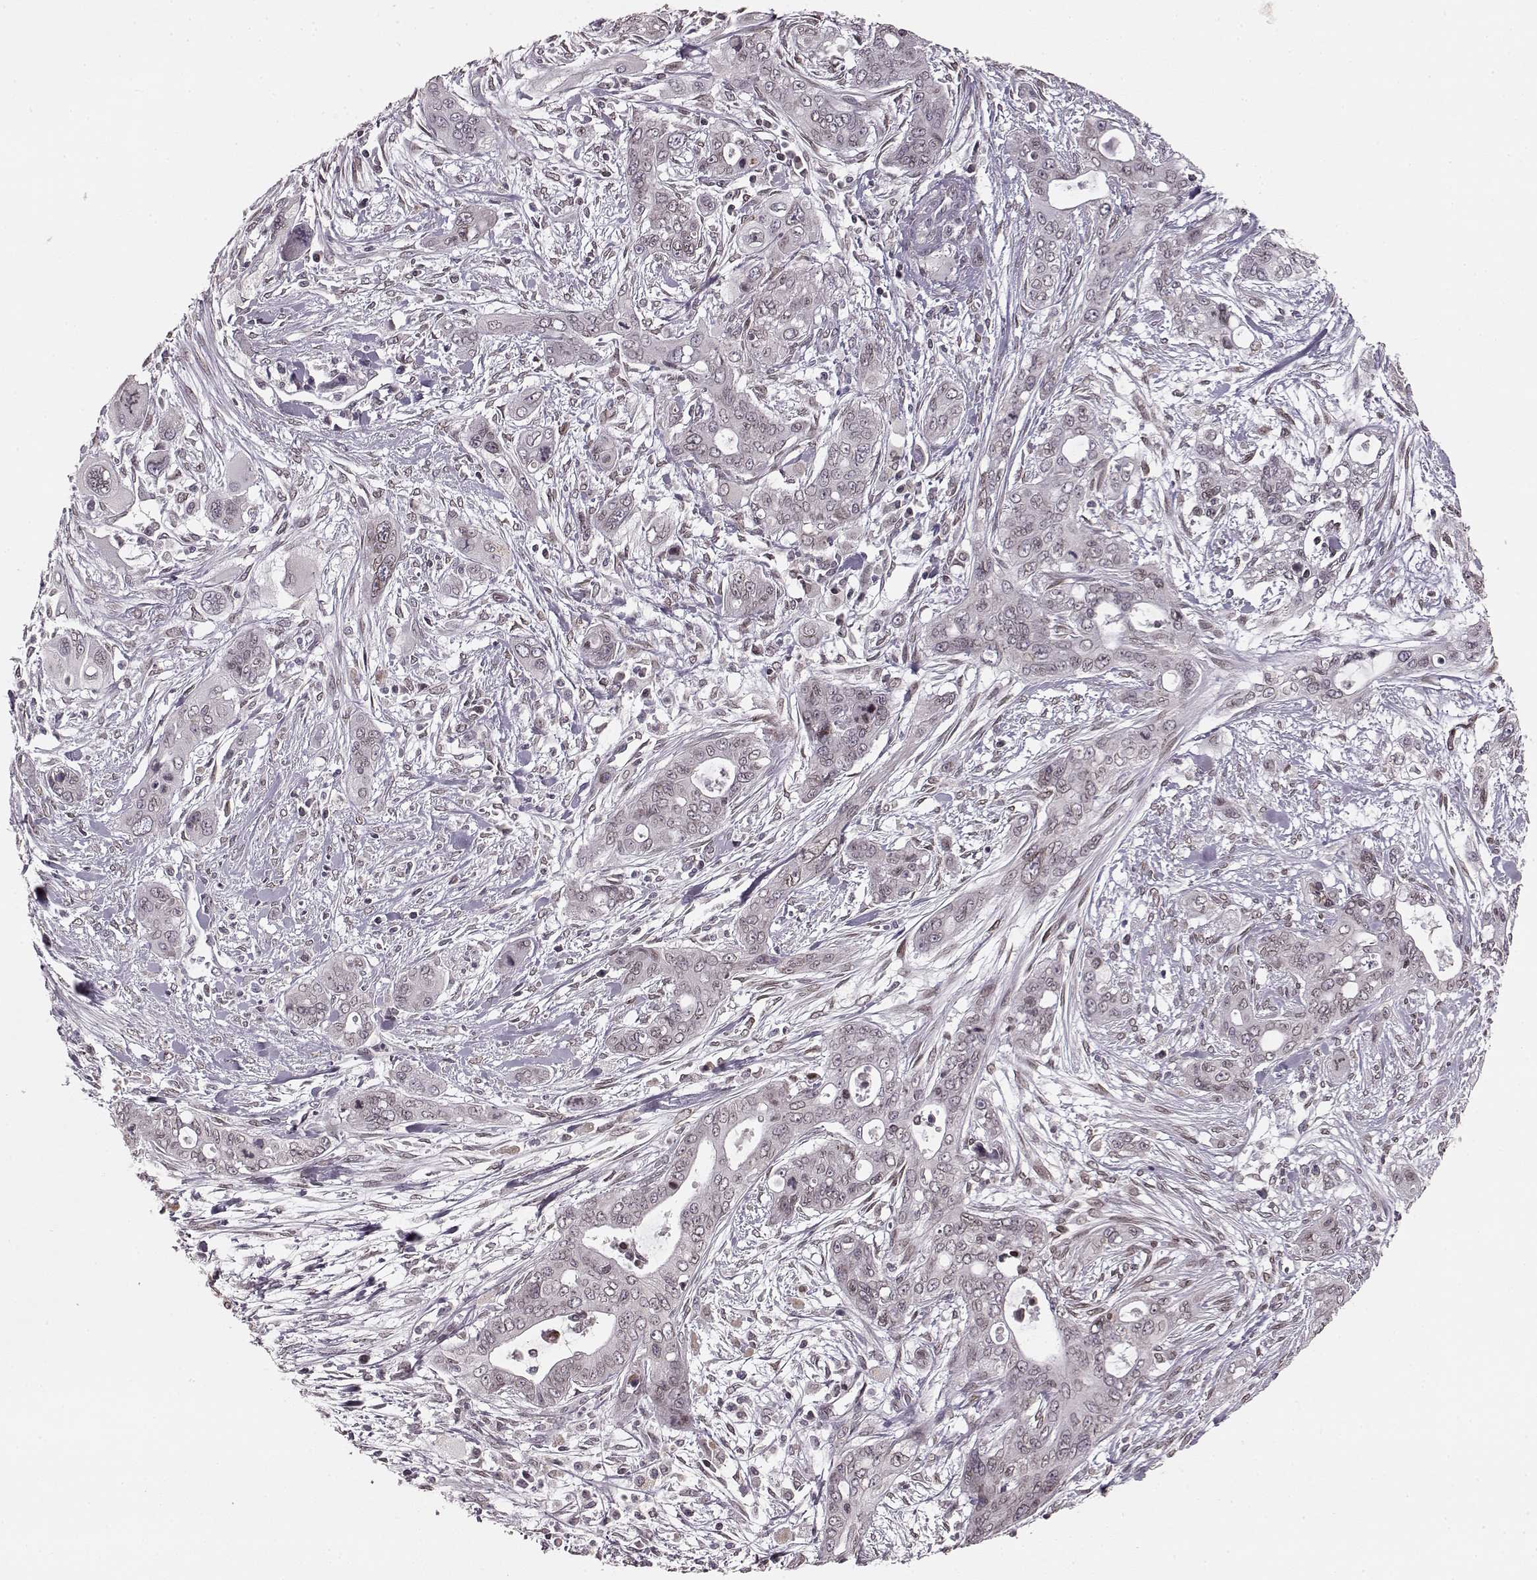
{"staining": {"intensity": "weak", "quantity": "25%-75%", "location": "cytoplasmic/membranous,nuclear"}, "tissue": "pancreatic cancer", "cell_type": "Tumor cells", "image_type": "cancer", "snomed": [{"axis": "morphology", "description": "Adenocarcinoma, NOS"}, {"axis": "topography", "description": "Pancreas"}], "caption": "Pancreatic cancer (adenocarcinoma) tissue reveals weak cytoplasmic/membranous and nuclear expression in about 25%-75% of tumor cells", "gene": "DCAF12", "patient": {"sex": "male", "age": 47}}